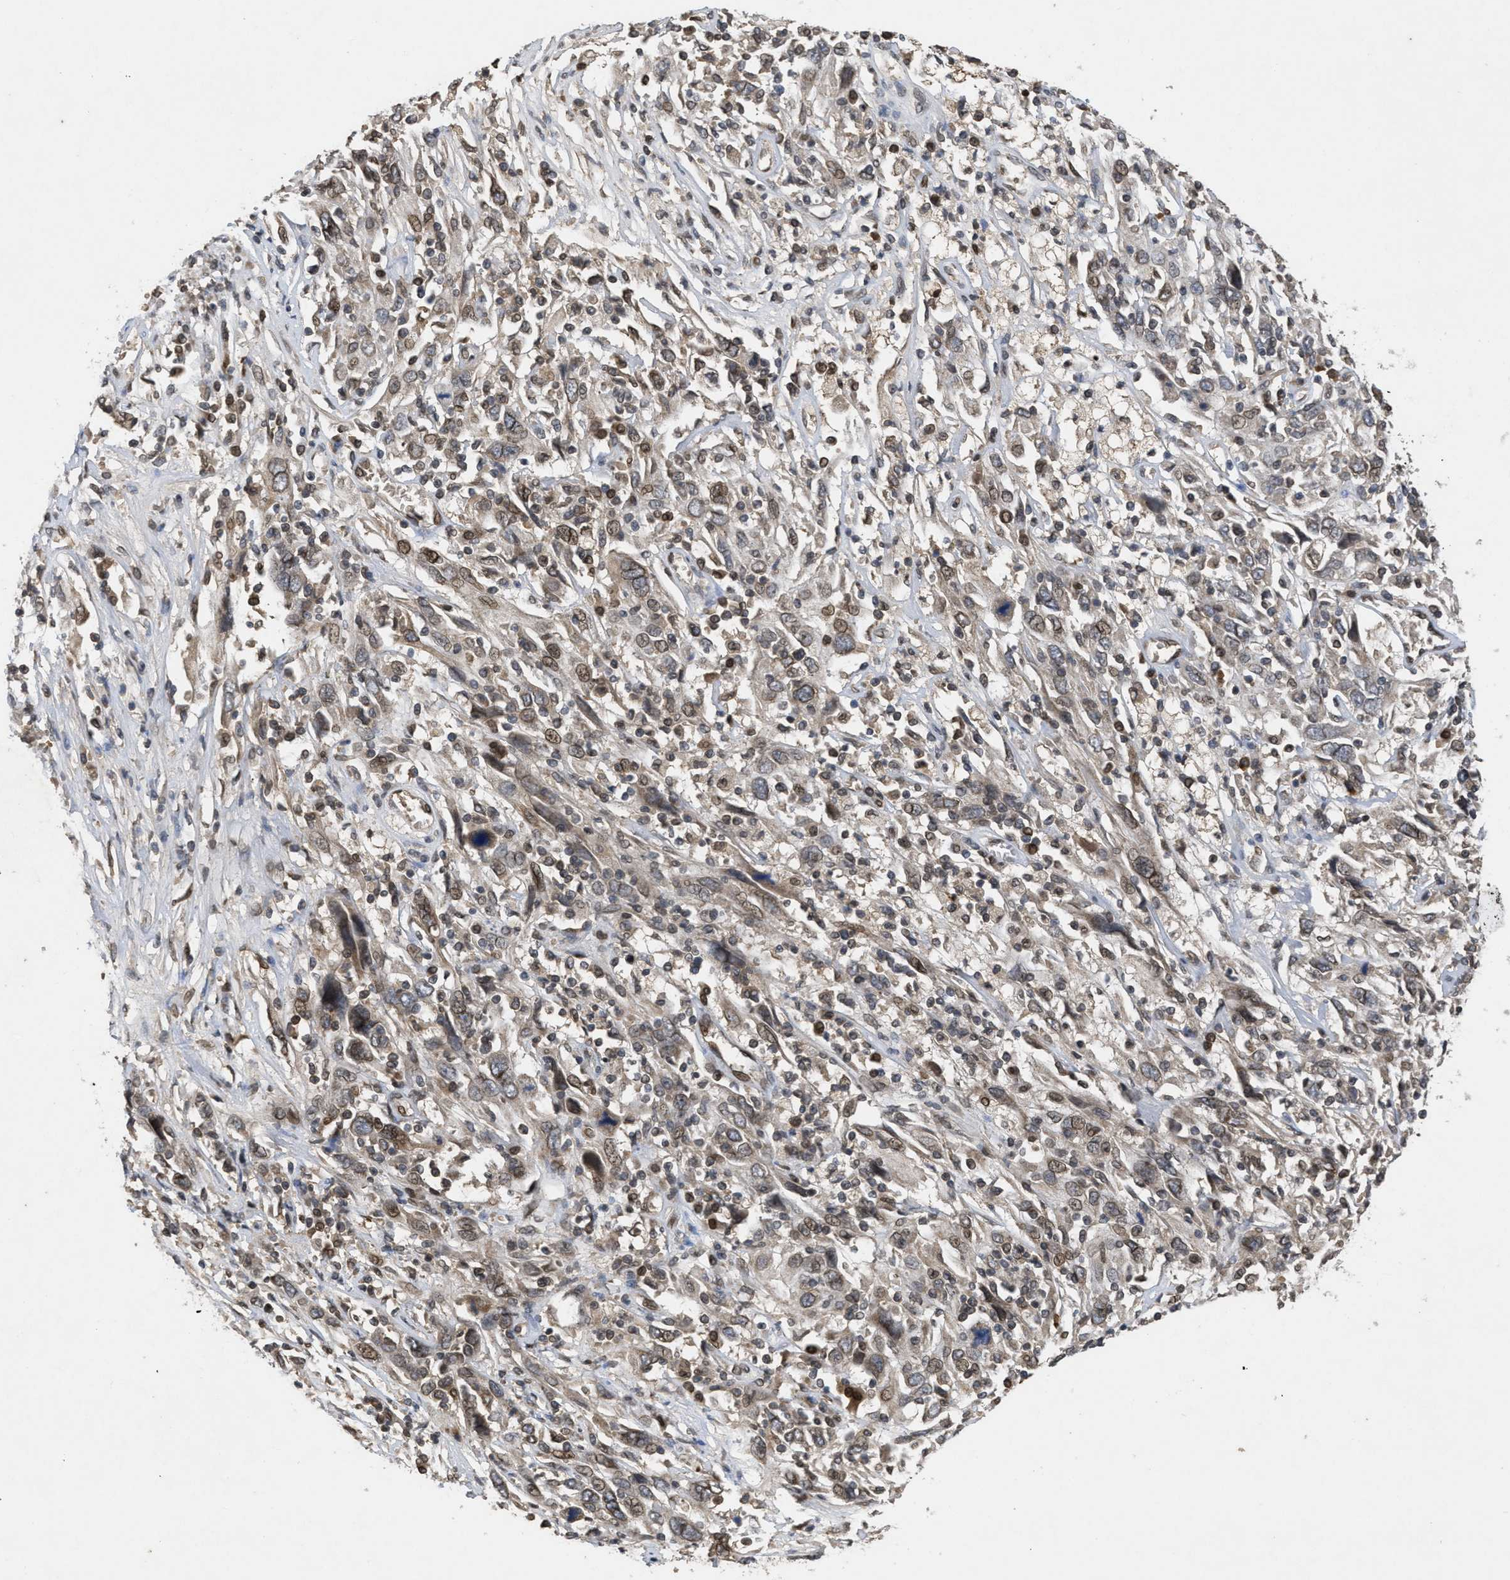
{"staining": {"intensity": "weak", "quantity": ">75%", "location": "cytoplasmic/membranous,nuclear"}, "tissue": "cervical cancer", "cell_type": "Tumor cells", "image_type": "cancer", "snomed": [{"axis": "morphology", "description": "Squamous cell carcinoma, NOS"}, {"axis": "topography", "description": "Cervix"}], "caption": "Cervical cancer was stained to show a protein in brown. There is low levels of weak cytoplasmic/membranous and nuclear expression in approximately >75% of tumor cells.", "gene": "CRY1", "patient": {"sex": "female", "age": 46}}